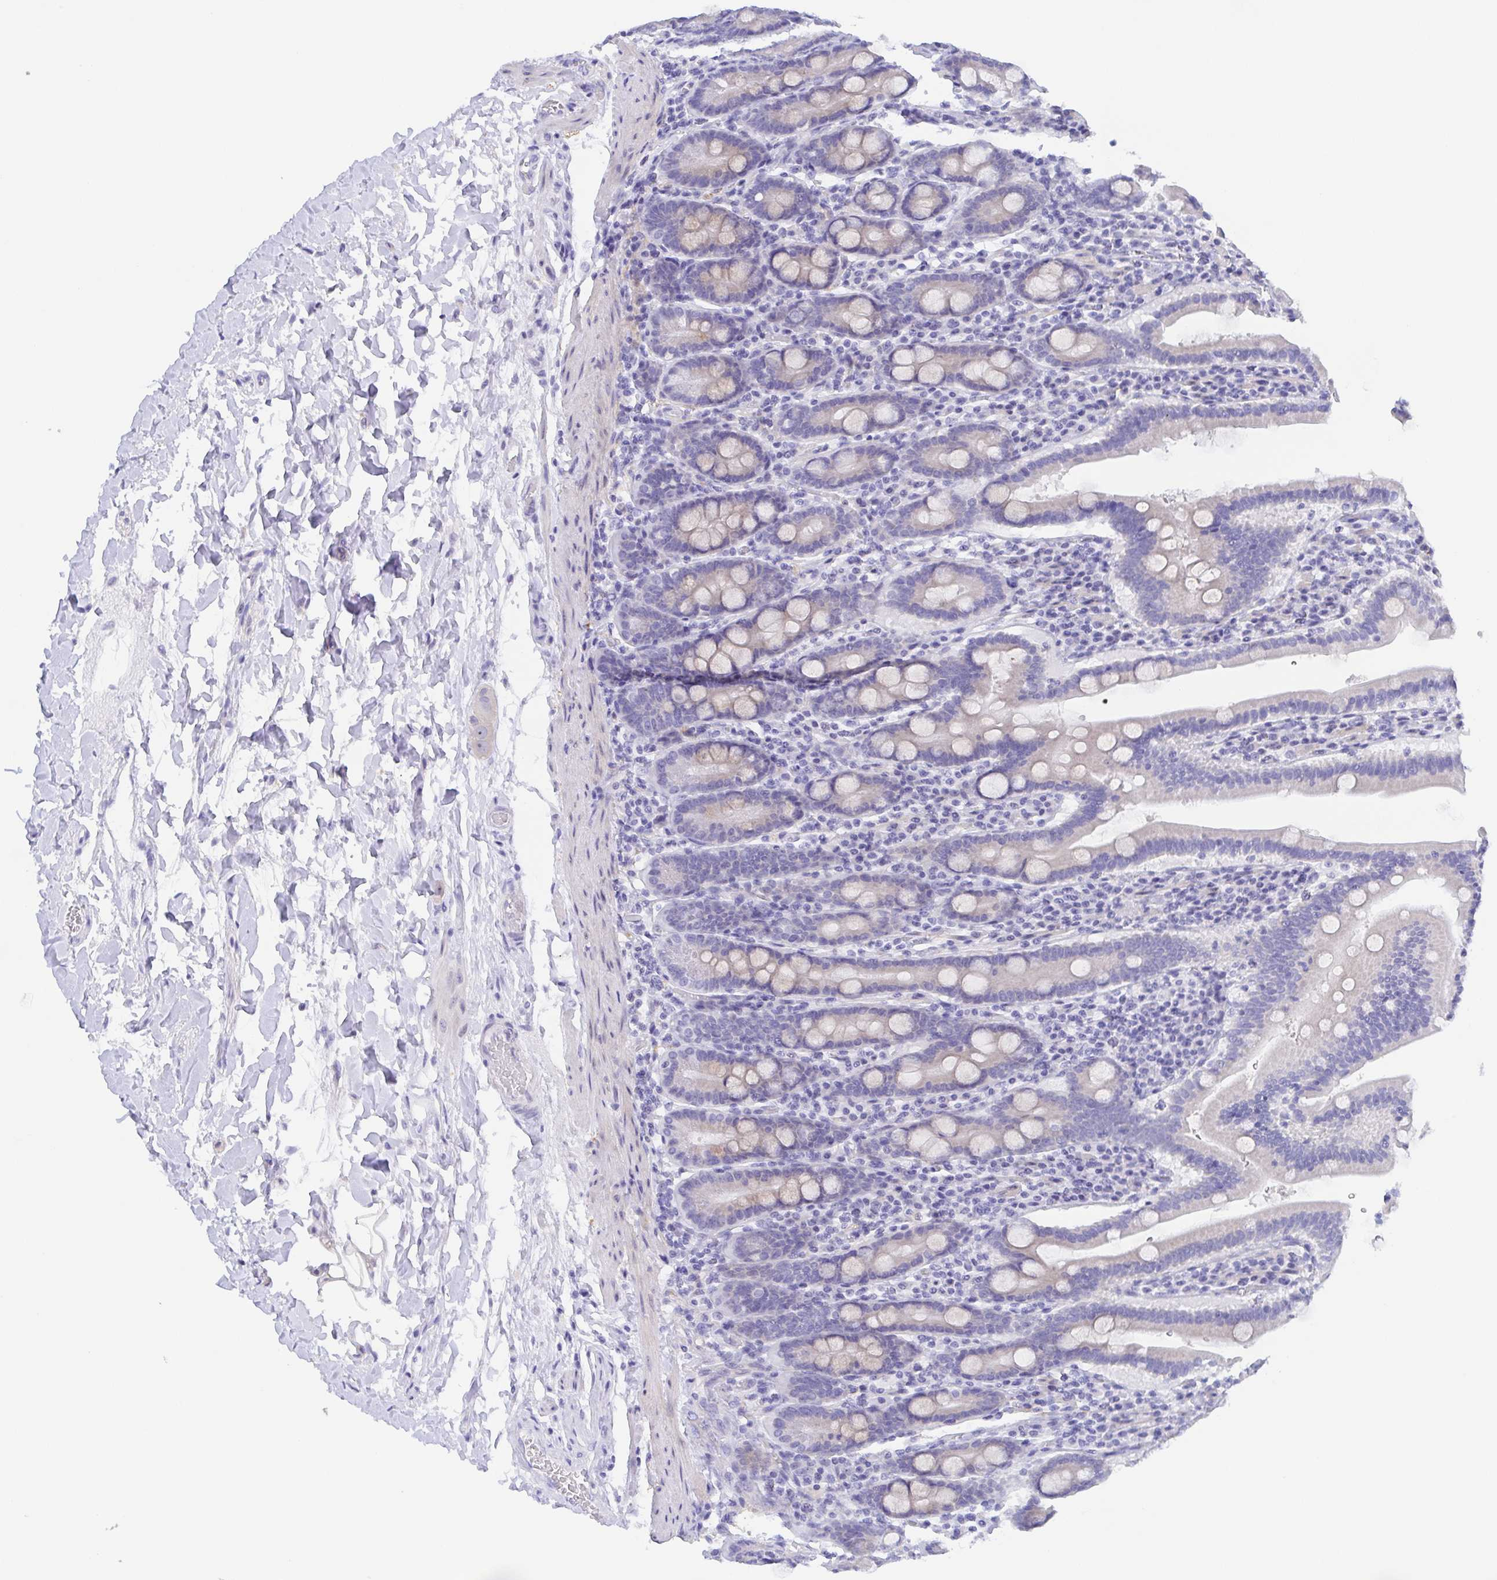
{"staining": {"intensity": "negative", "quantity": "none", "location": "none"}, "tissue": "small intestine", "cell_type": "Glandular cells", "image_type": "normal", "snomed": [{"axis": "morphology", "description": "Normal tissue, NOS"}, {"axis": "topography", "description": "Small intestine"}], "caption": "Protein analysis of normal small intestine displays no significant staining in glandular cells. (DAB immunohistochemistry with hematoxylin counter stain).", "gene": "MUCL3", "patient": {"sex": "male", "age": 26}}